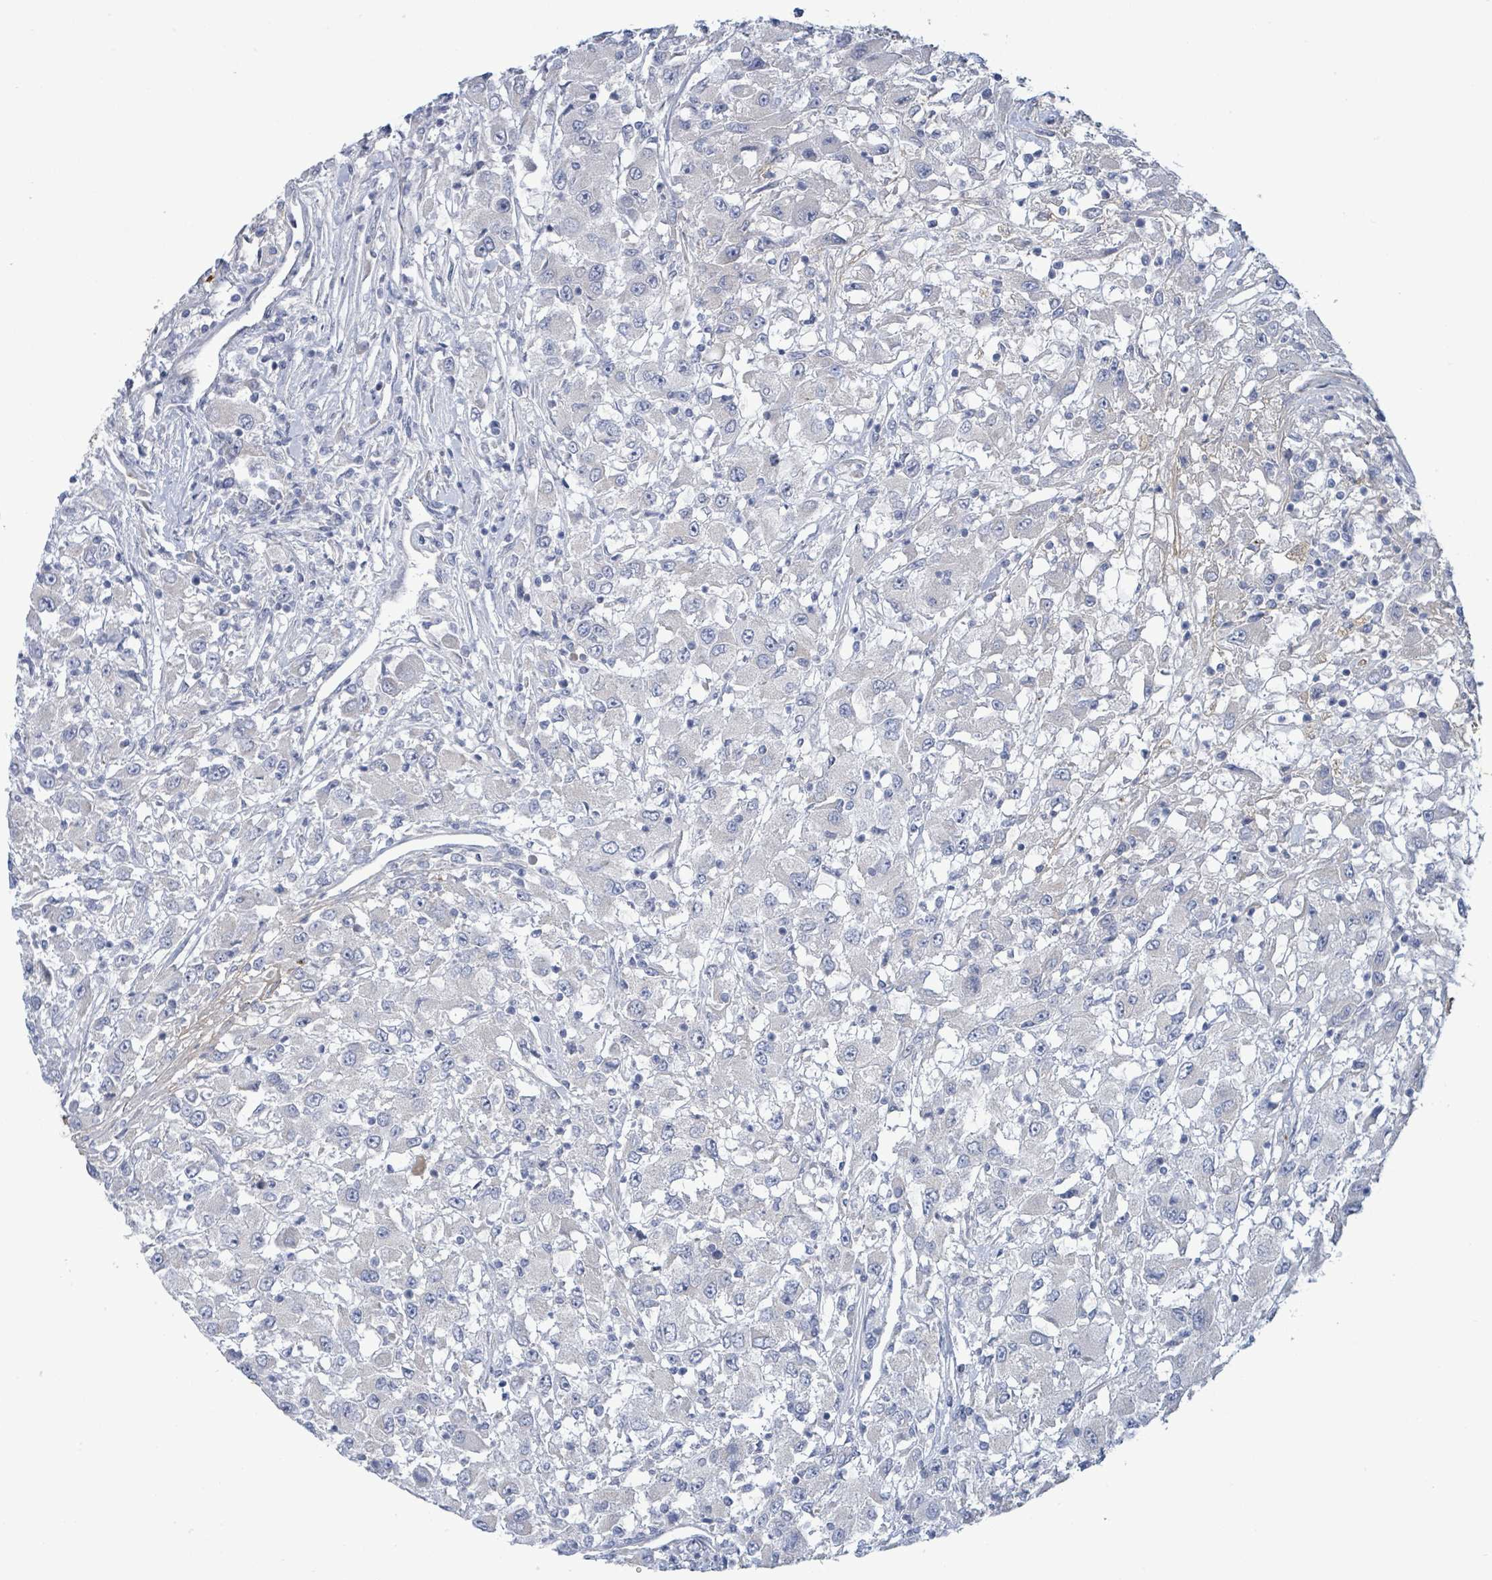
{"staining": {"intensity": "negative", "quantity": "none", "location": "none"}, "tissue": "renal cancer", "cell_type": "Tumor cells", "image_type": "cancer", "snomed": [{"axis": "morphology", "description": "Adenocarcinoma, NOS"}, {"axis": "topography", "description": "Kidney"}], "caption": "DAB (3,3'-diaminobenzidine) immunohistochemical staining of renal adenocarcinoma demonstrates no significant positivity in tumor cells.", "gene": "ALG12", "patient": {"sex": "female", "age": 67}}